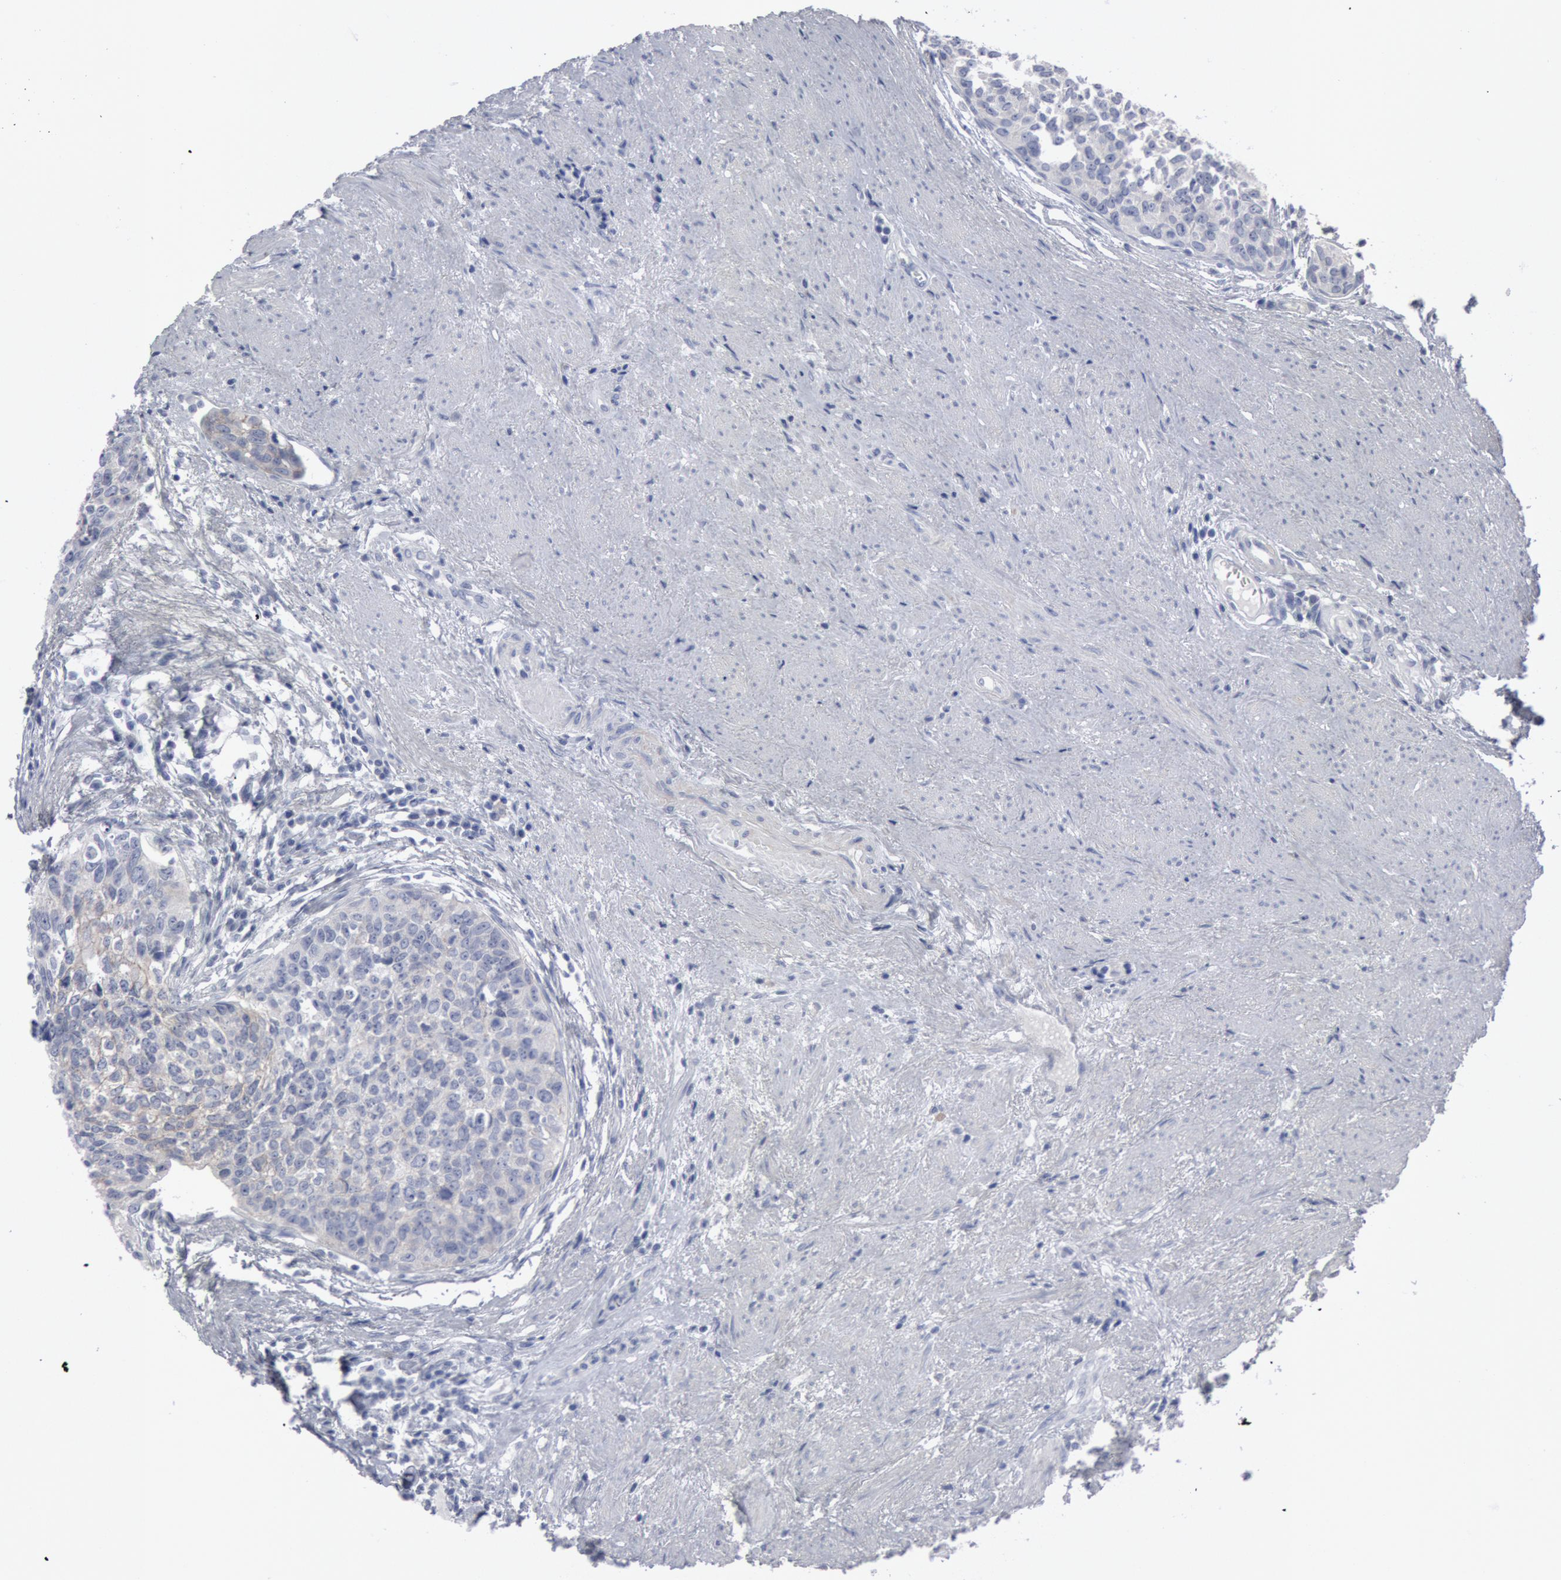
{"staining": {"intensity": "negative", "quantity": "none", "location": "none"}, "tissue": "urothelial cancer", "cell_type": "Tumor cells", "image_type": "cancer", "snomed": [{"axis": "morphology", "description": "Urothelial carcinoma, High grade"}, {"axis": "topography", "description": "Urinary bladder"}], "caption": "The IHC image has no significant expression in tumor cells of high-grade urothelial carcinoma tissue.", "gene": "DMC1", "patient": {"sex": "male", "age": 81}}